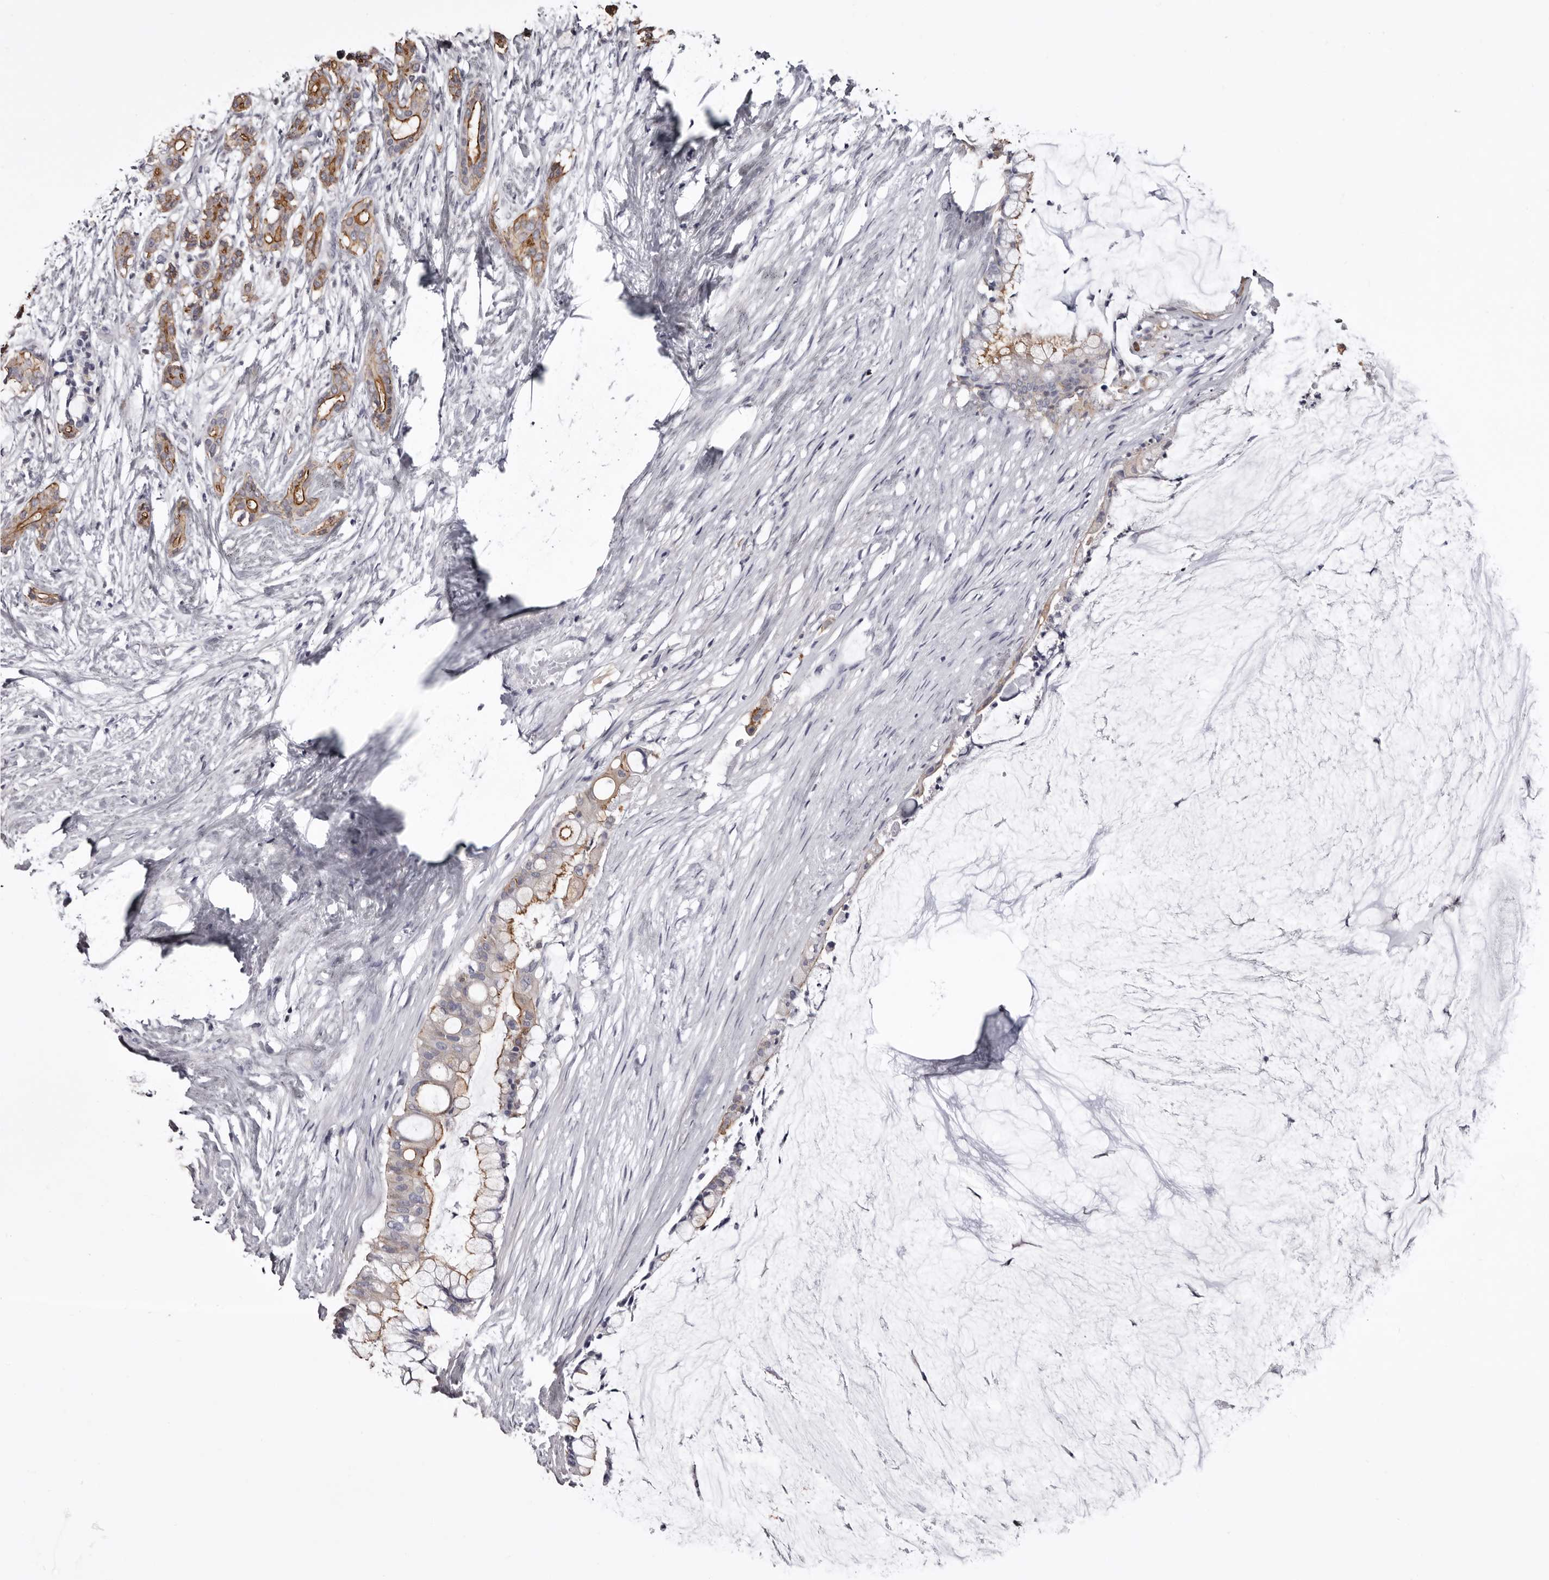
{"staining": {"intensity": "moderate", "quantity": "25%-75%", "location": "cytoplasmic/membranous"}, "tissue": "pancreatic cancer", "cell_type": "Tumor cells", "image_type": "cancer", "snomed": [{"axis": "morphology", "description": "Adenocarcinoma, NOS"}, {"axis": "topography", "description": "Pancreas"}], "caption": "The photomicrograph reveals staining of pancreatic cancer, revealing moderate cytoplasmic/membranous protein staining (brown color) within tumor cells.", "gene": "LAD1", "patient": {"sex": "male", "age": 41}}